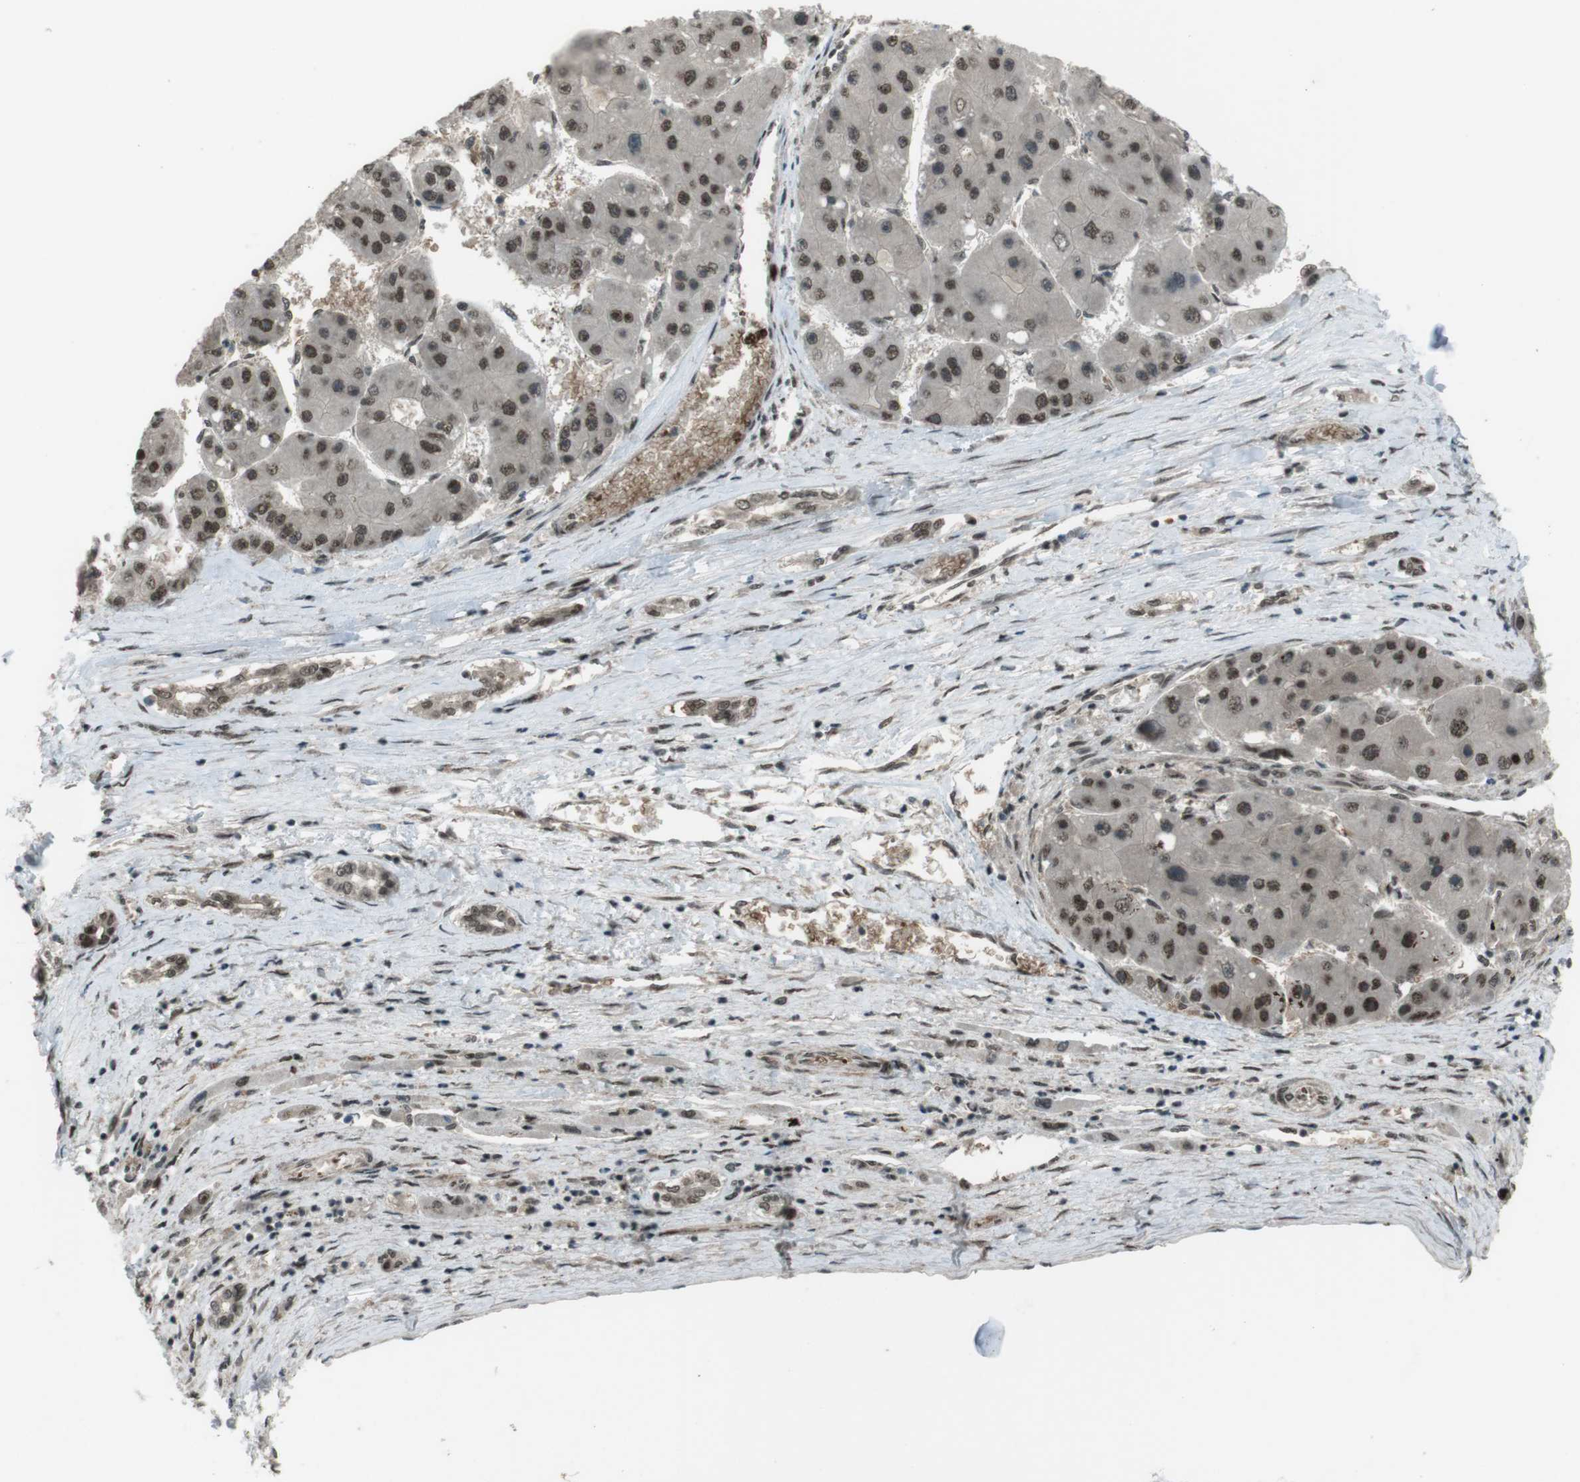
{"staining": {"intensity": "moderate", "quantity": ">75%", "location": "nuclear"}, "tissue": "liver cancer", "cell_type": "Tumor cells", "image_type": "cancer", "snomed": [{"axis": "morphology", "description": "Carcinoma, Hepatocellular, NOS"}, {"axis": "topography", "description": "Liver"}], "caption": "Protein staining of hepatocellular carcinoma (liver) tissue displays moderate nuclear expression in approximately >75% of tumor cells. (DAB IHC with brightfield microscopy, high magnification).", "gene": "SLITRK5", "patient": {"sex": "female", "age": 61}}